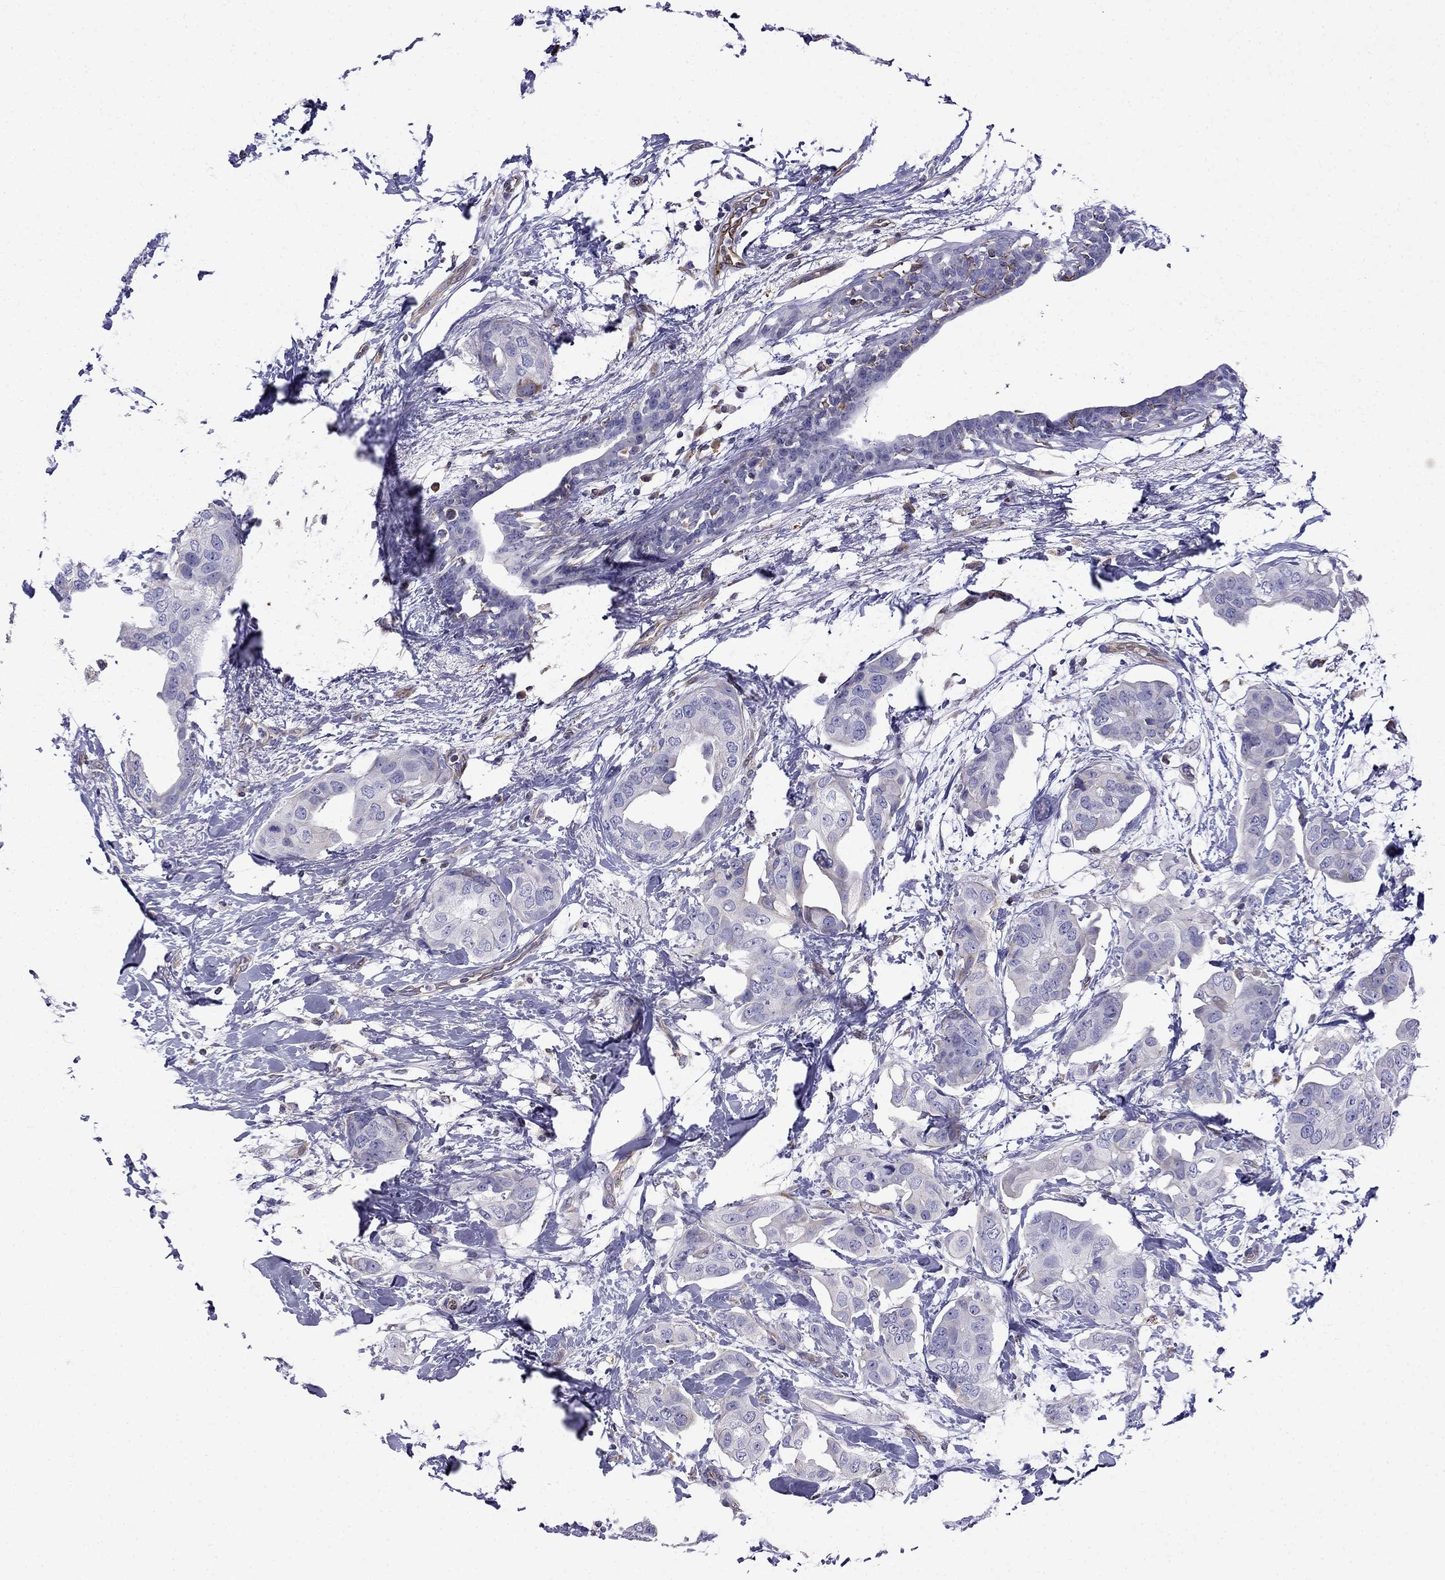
{"staining": {"intensity": "negative", "quantity": "none", "location": "none"}, "tissue": "breast cancer", "cell_type": "Tumor cells", "image_type": "cancer", "snomed": [{"axis": "morphology", "description": "Normal tissue, NOS"}, {"axis": "morphology", "description": "Duct carcinoma"}, {"axis": "topography", "description": "Breast"}], "caption": "IHC photomicrograph of neoplastic tissue: breast cancer (infiltrating ductal carcinoma) stained with DAB (3,3'-diaminobenzidine) shows no significant protein positivity in tumor cells. The staining is performed using DAB brown chromogen with nuclei counter-stained in using hematoxylin.", "gene": "GNAL", "patient": {"sex": "female", "age": 40}}